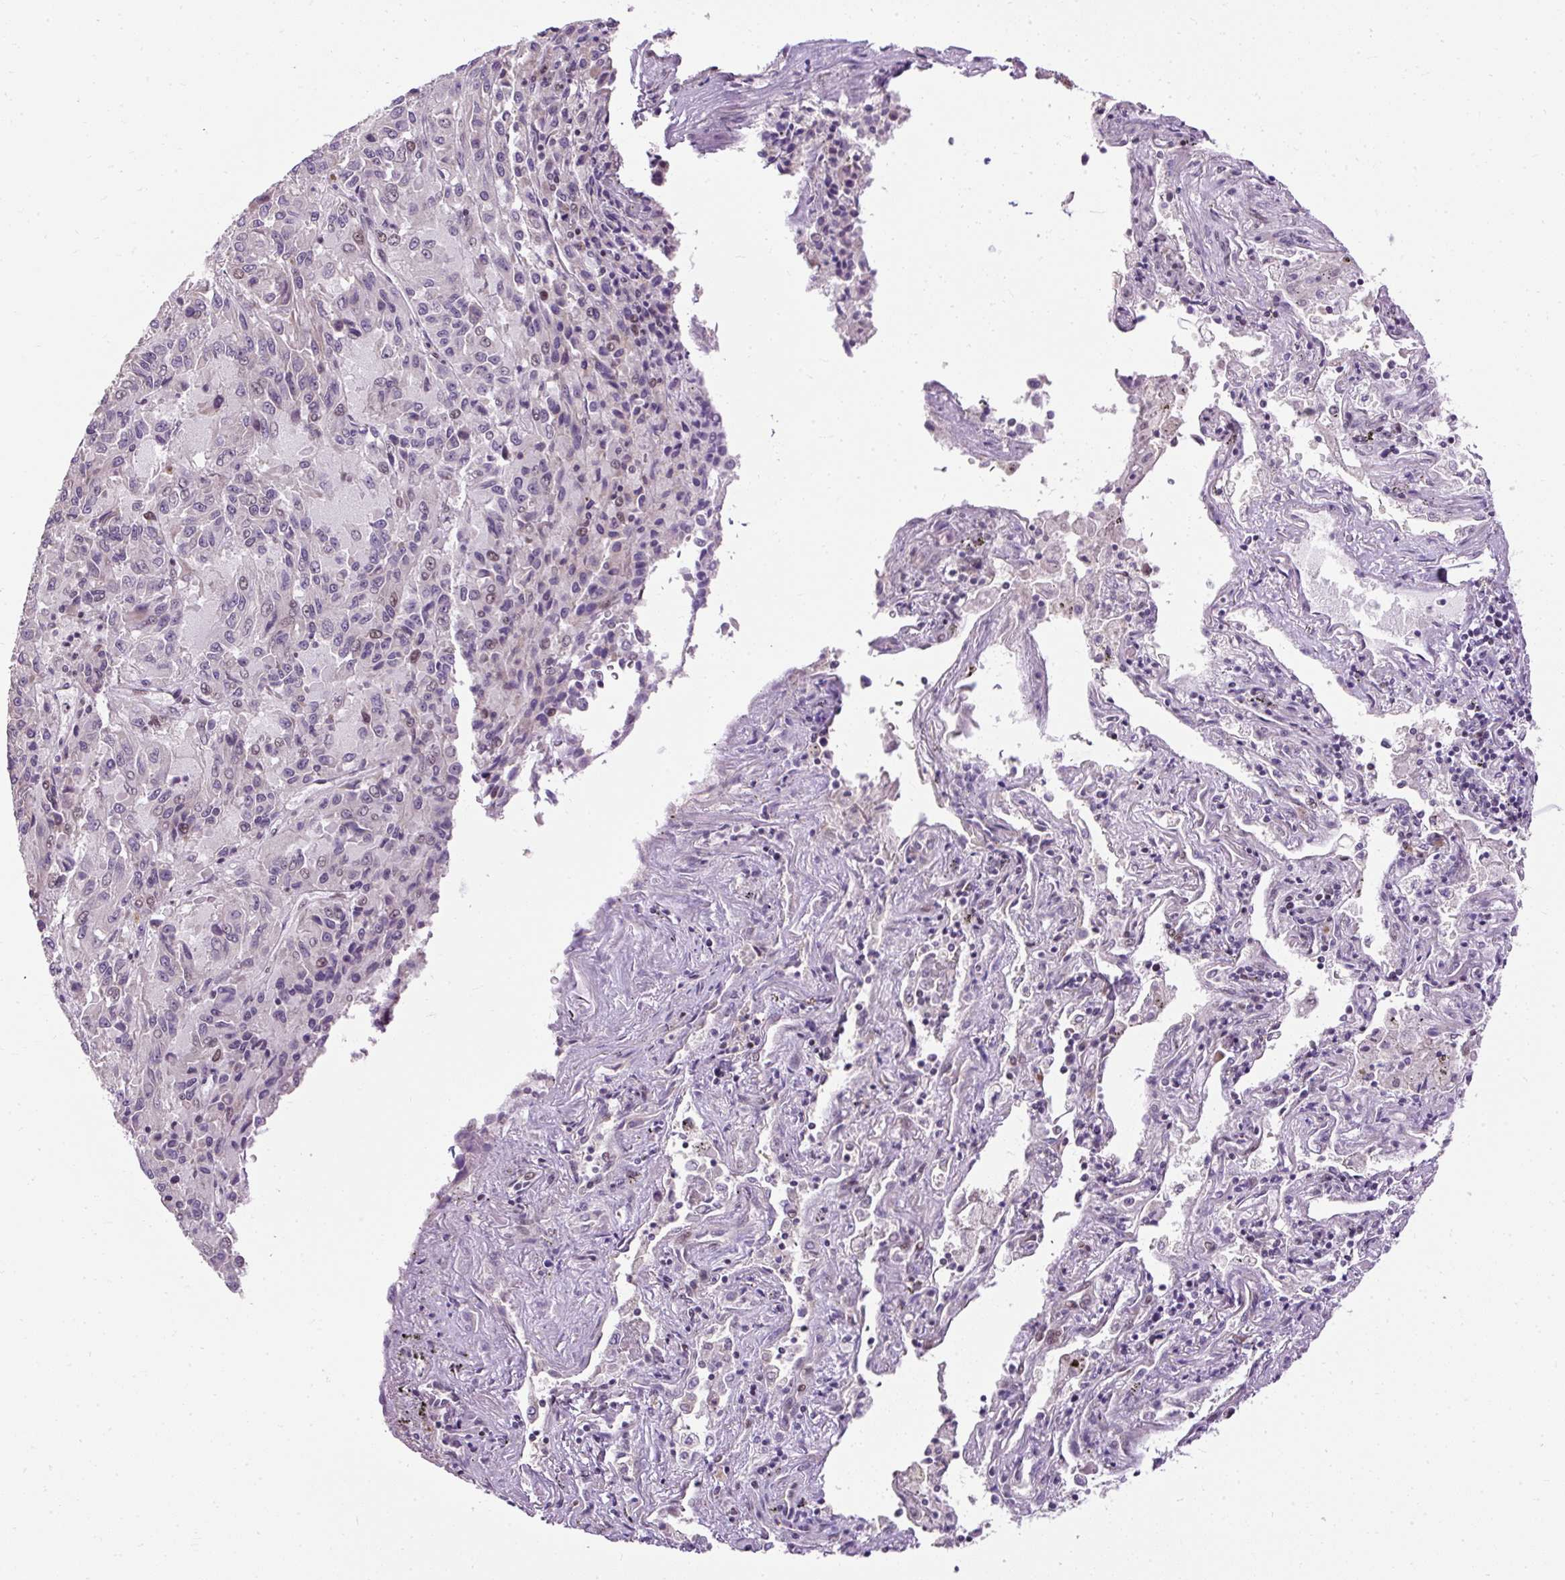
{"staining": {"intensity": "moderate", "quantity": "<25%", "location": "nuclear"}, "tissue": "melanoma", "cell_type": "Tumor cells", "image_type": "cancer", "snomed": [{"axis": "morphology", "description": "Malignant melanoma, Metastatic site"}, {"axis": "topography", "description": "Lung"}], "caption": "Melanoma stained with a protein marker reveals moderate staining in tumor cells.", "gene": "ARHGEF18", "patient": {"sex": "male", "age": 64}}